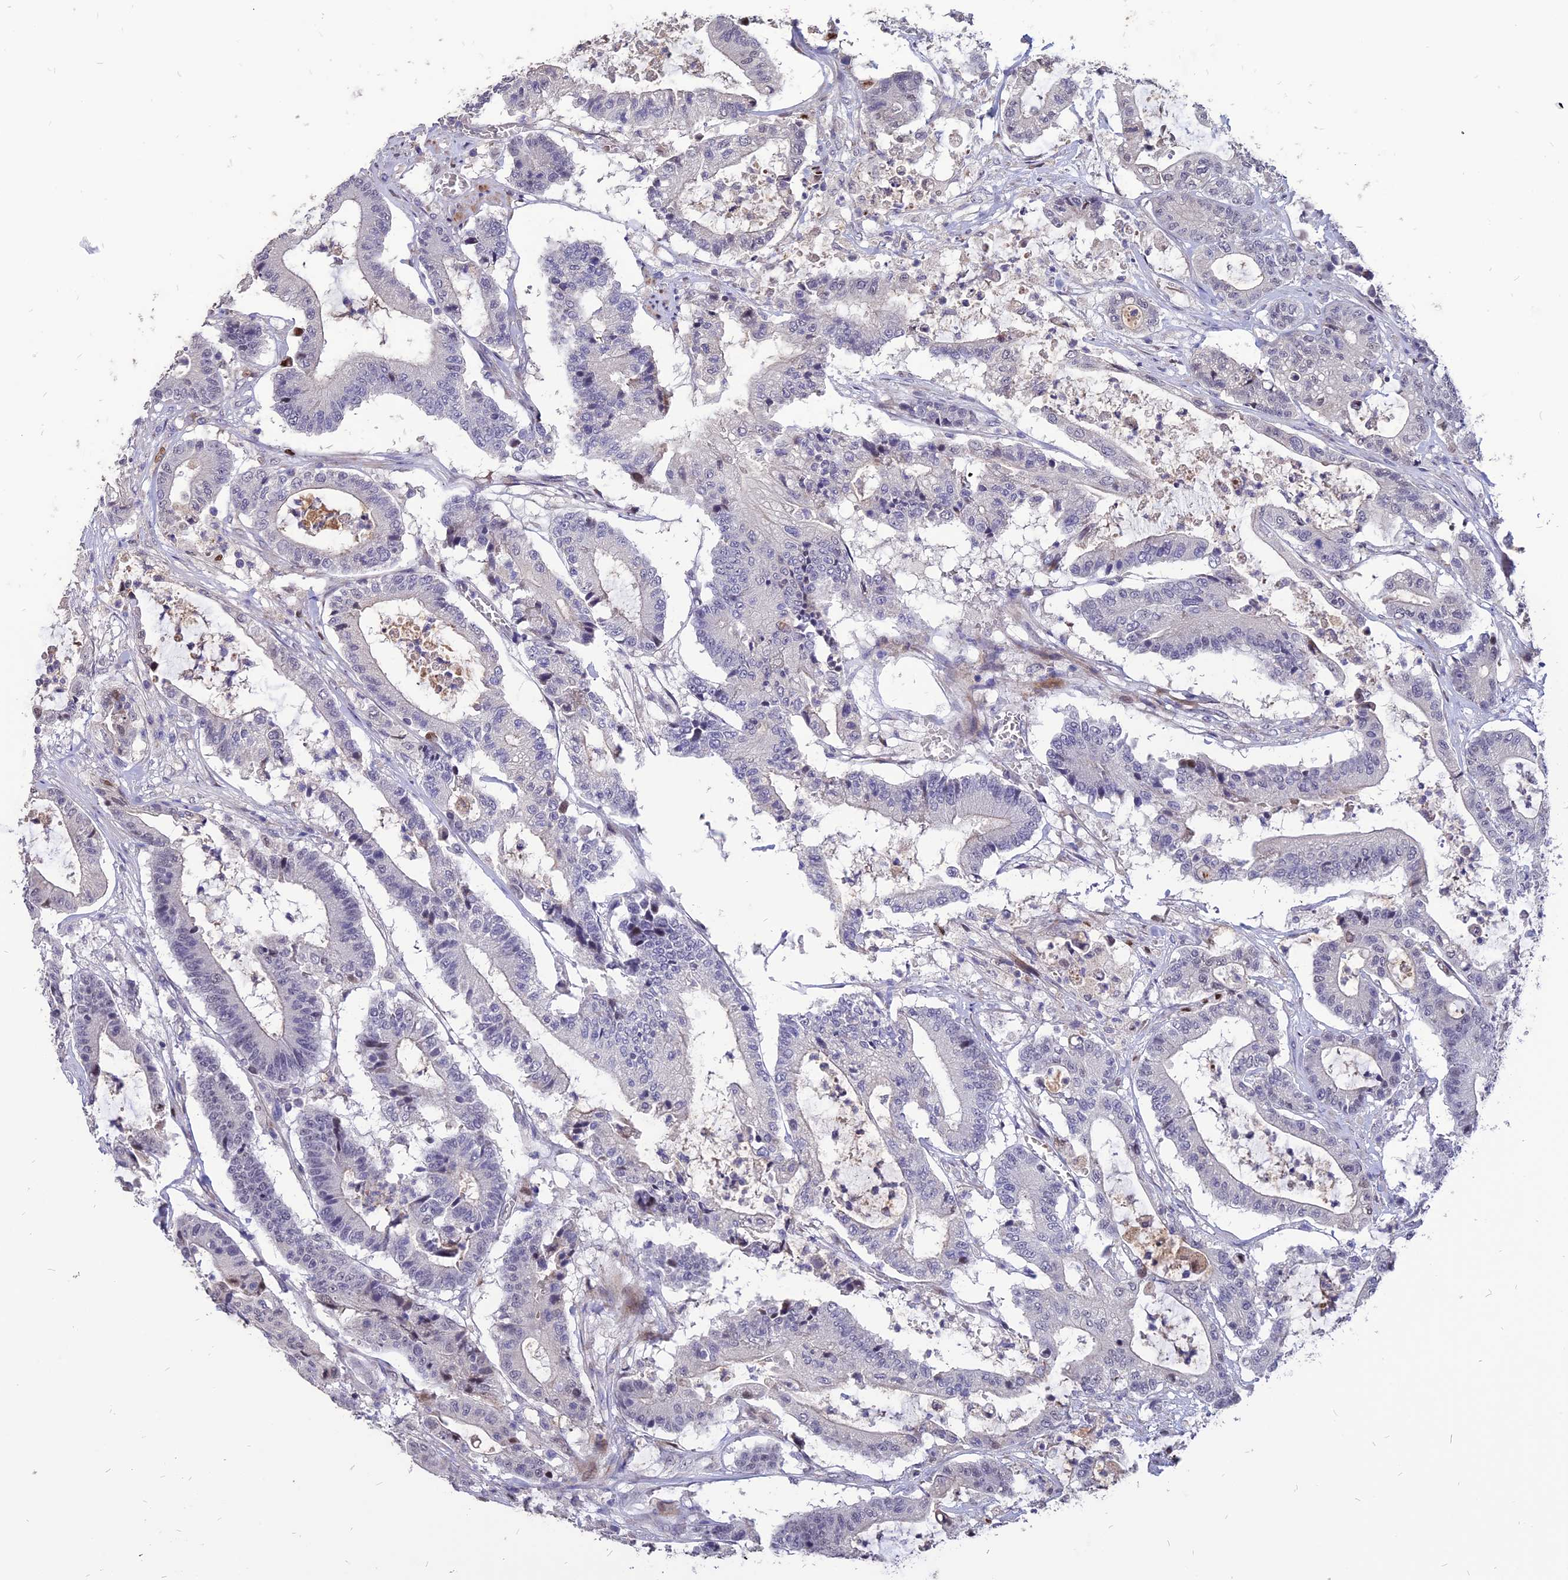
{"staining": {"intensity": "negative", "quantity": "none", "location": "none"}, "tissue": "colorectal cancer", "cell_type": "Tumor cells", "image_type": "cancer", "snomed": [{"axis": "morphology", "description": "Adenocarcinoma, NOS"}, {"axis": "topography", "description": "Colon"}], "caption": "This is an IHC image of human colorectal cancer. There is no staining in tumor cells.", "gene": "TMEM263", "patient": {"sex": "female", "age": 84}}